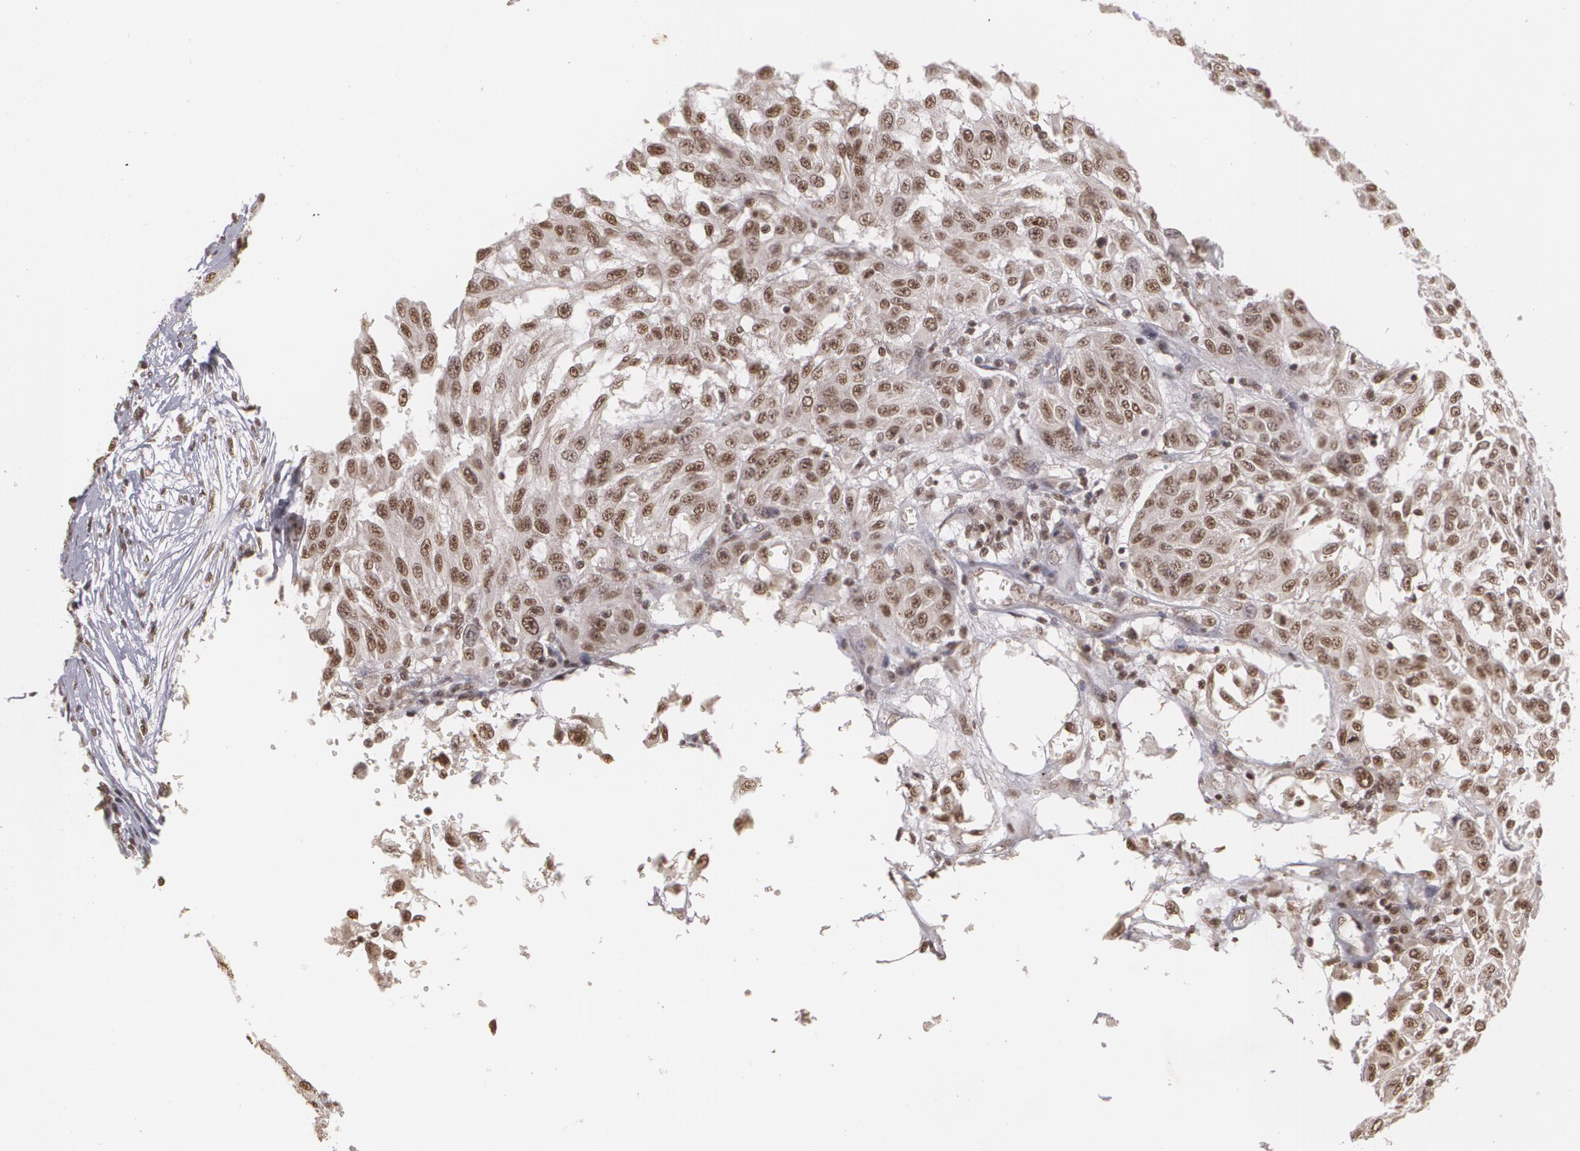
{"staining": {"intensity": "strong", "quantity": ">75%", "location": "nuclear"}, "tissue": "melanoma", "cell_type": "Tumor cells", "image_type": "cancer", "snomed": [{"axis": "morphology", "description": "Malignant melanoma, NOS"}, {"axis": "topography", "description": "Skin"}], "caption": "Immunohistochemical staining of human melanoma shows high levels of strong nuclear protein expression in about >75% of tumor cells. (Stains: DAB in brown, nuclei in blue, Microscopy: brightfield microscopy at high magnification).", "gene": "RXRB", "patient": {"sex": "female", "age": 77}}